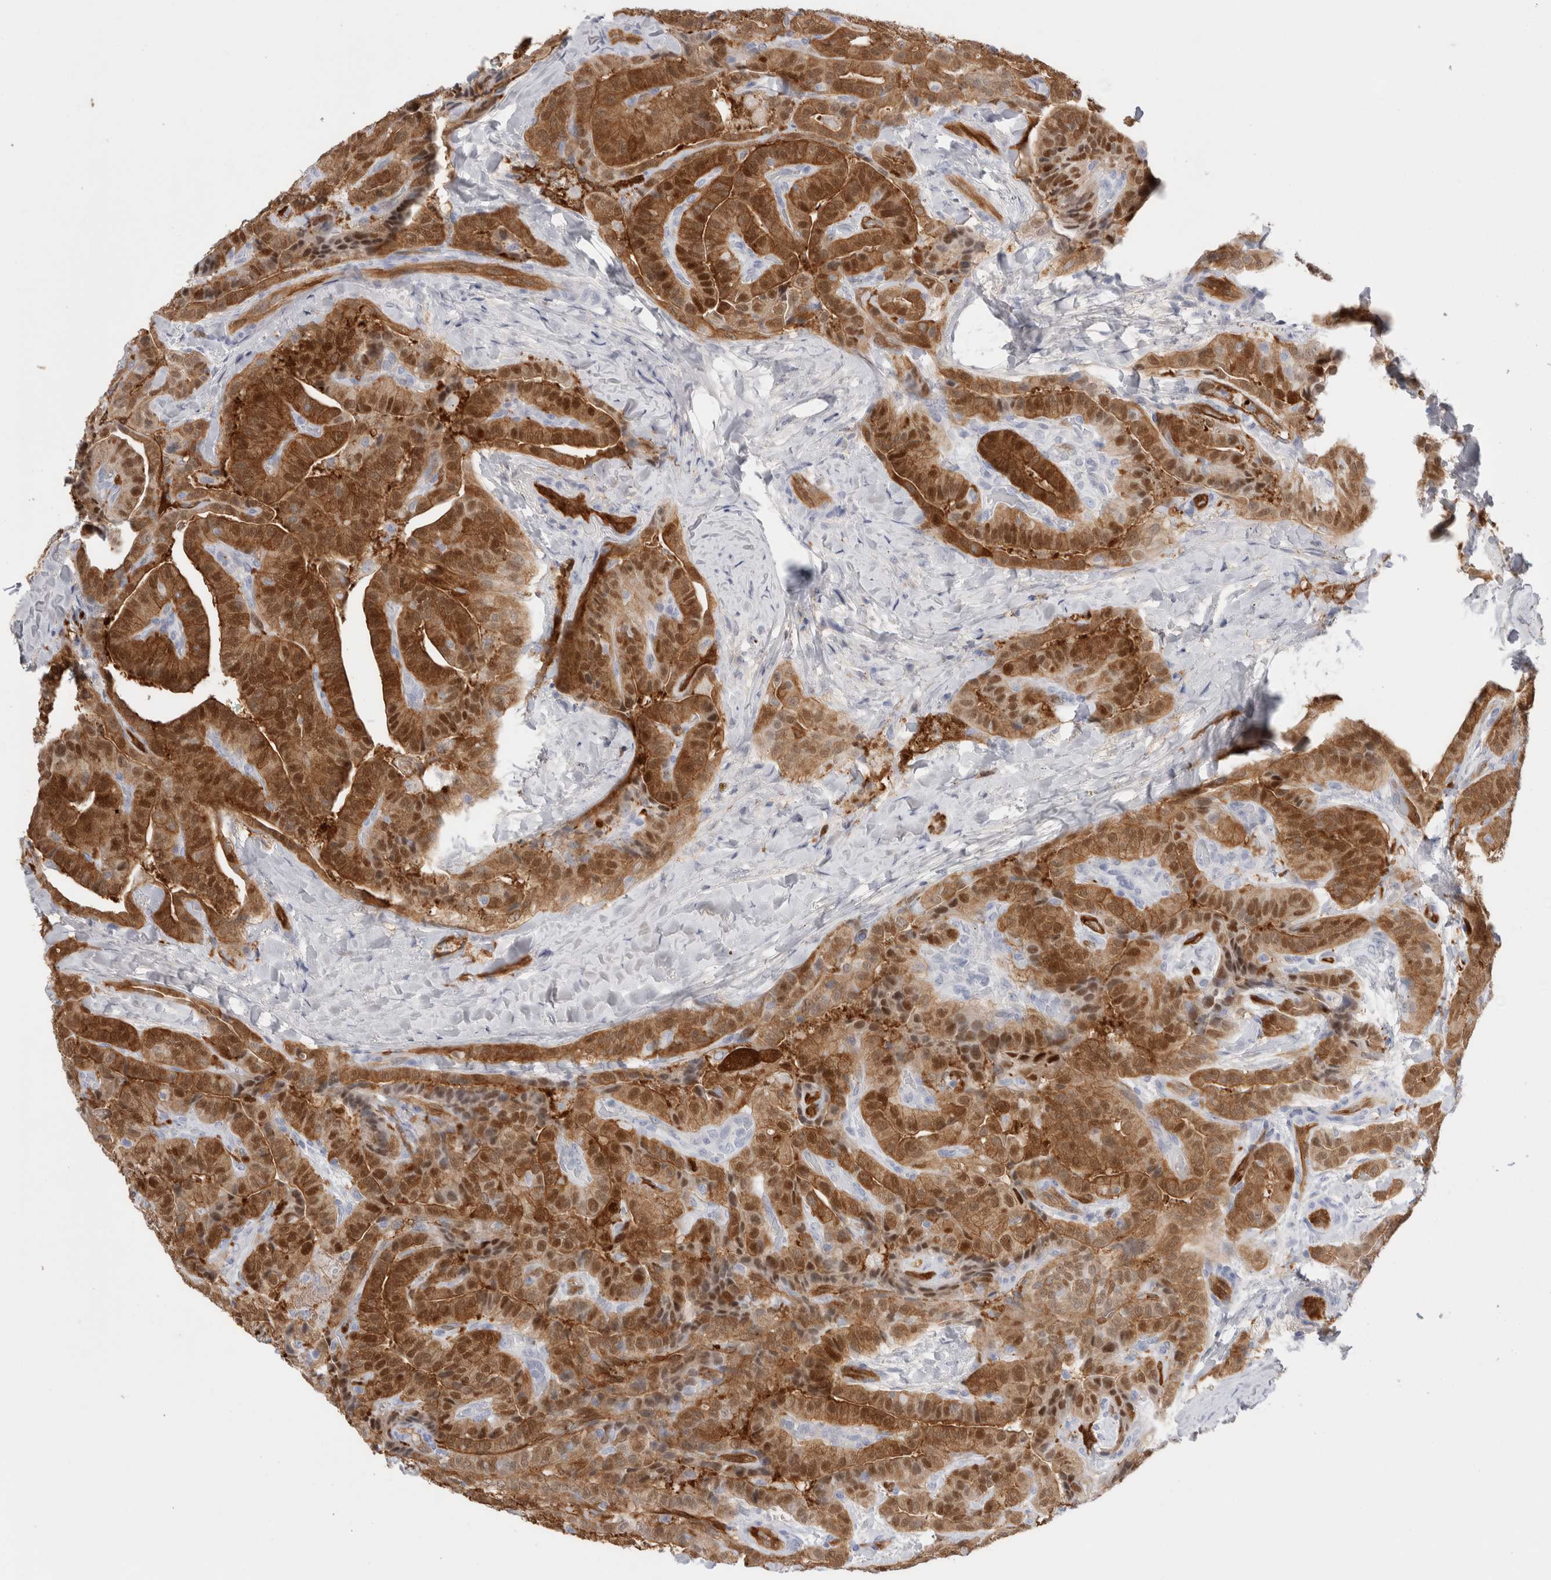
{"staining": {"intensity": "strong", "quantity": ">75%", "location": "cytoplasmic/membranous,nuclear"}, "tissue": "thyroid cancer", "cell_type": "Tumor cells", "image_type": "cancer", "snomed": [{"axis": "morphology", "description": "Papillary adenocarcinoma, NOS"}, {"axis": "topography", "description": "Thyroid gland"}], "caption": "Immunohistochemistry (IHC) of human thyroid cancer (papillary adenocarcinoma) shows high levels of strong cytoplasmic/membranous and nuclear expression in approximately >75% of tumor cells.", "gene": "NAPEPLD", "patient": {"sex": "male", "age": 77}}